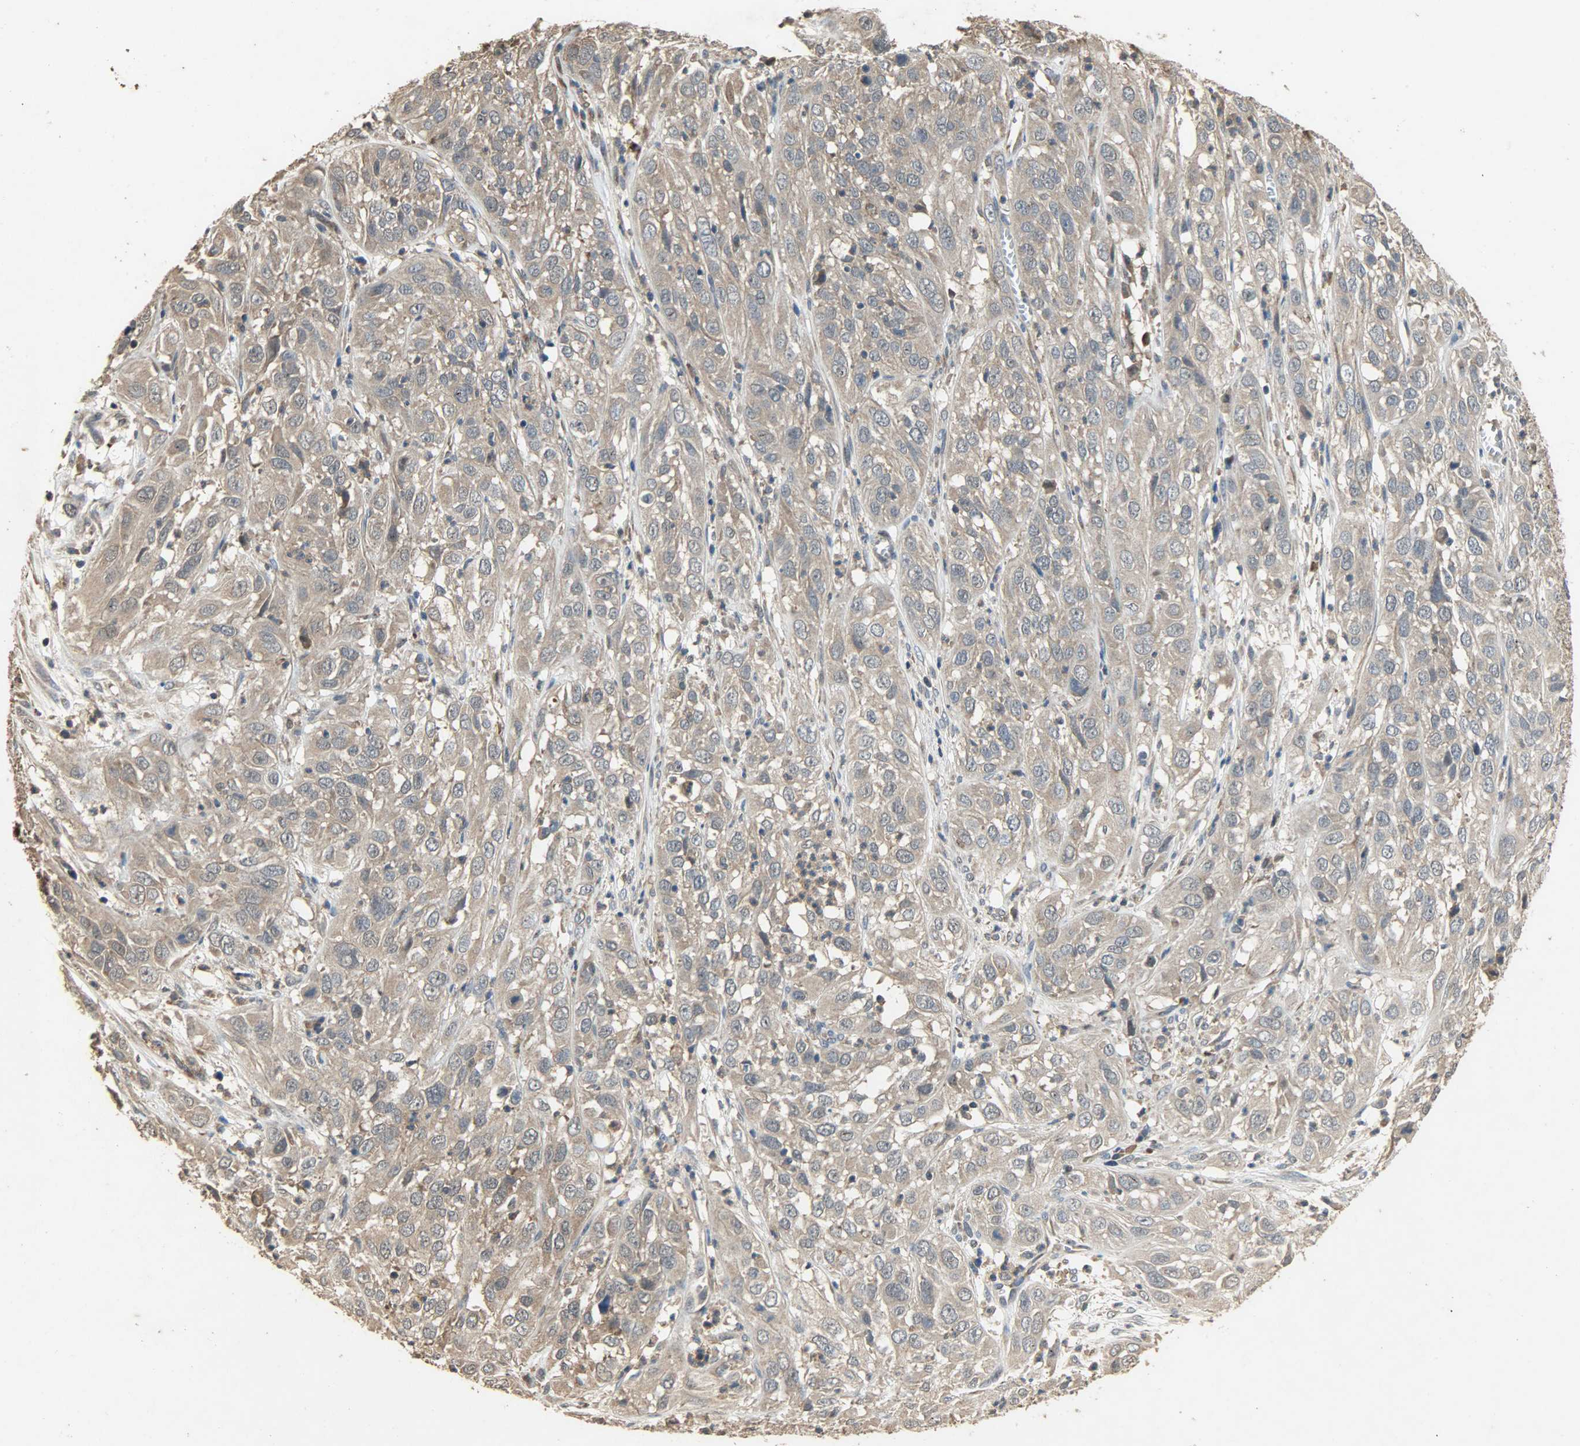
{"staining": {"intensity": "weak", "quantity": ">75%", "location": "cytoplasmic/membranous"}, "tissue": "cervical cancer", "cell_type": "Tumor cells", "image_type": "cancer", "snomed": [{"axis": "morphology", "description": "Squamous cell carcinoma, NOS"}, {"axis": "topography", "description": "Cervix"}], "caption": "Squamous cell carcinoma (cervical) stained with immunohistochemistry reveals weak cytoplasmic/membranous expression in about >75% of tumor cells.", "gene": "CDKN2C", "patient": {"sex": "female", "age": 32}}